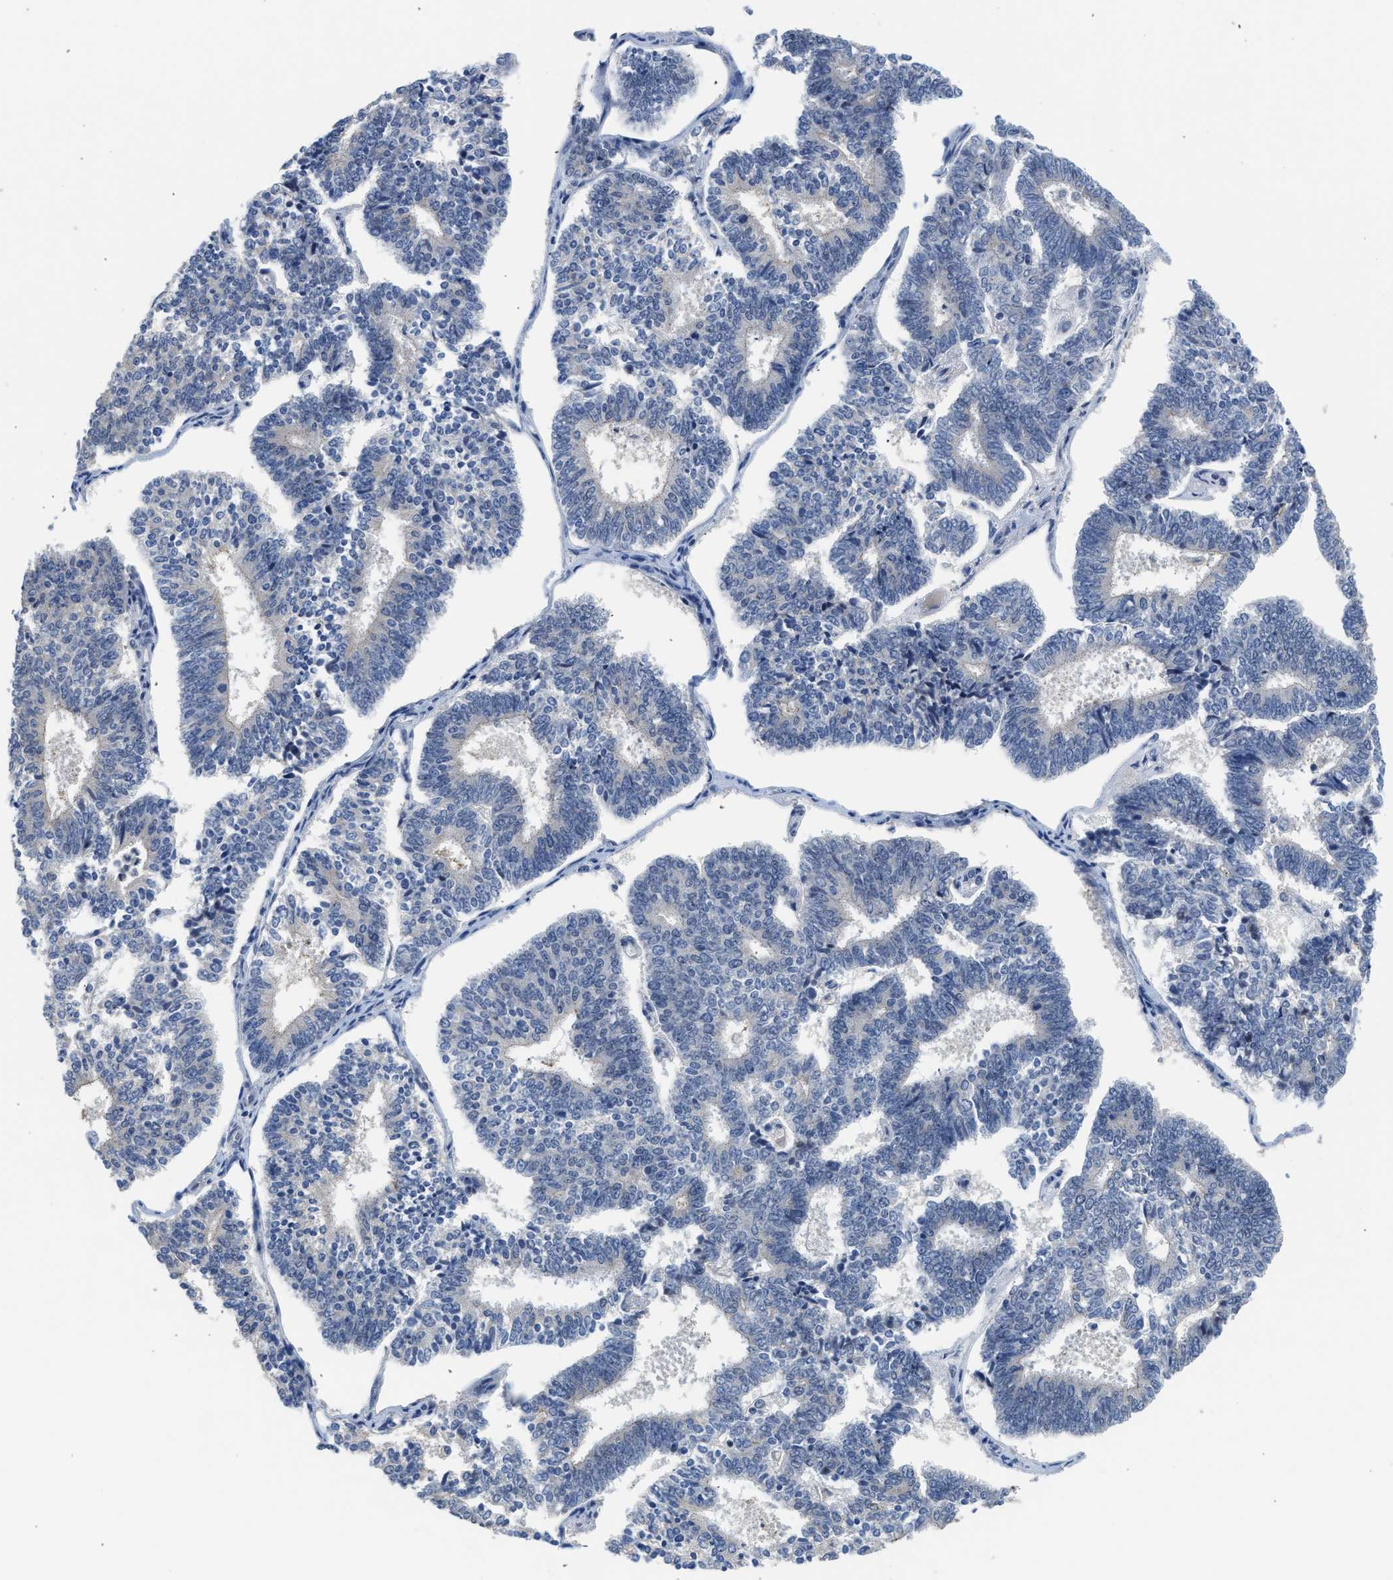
{"staining": {"intensity": "negative", "quantity": "none", "location": "none"}, "tissue": "endometrial cancer", "cell_type": "Tumor cells", "image_type": "cancer", "snomed": [{"axis": "morphology", "description": "Adenocarcinoma, NOS"}, {"axis": "topography", "description": "Endometrium"}], "caption": "Tumor cells are negative for brown protein staining in adenocarcinoma (endometrial).", "gene": "CSF3R", "patient": {"sex": "female", "age": 70}}